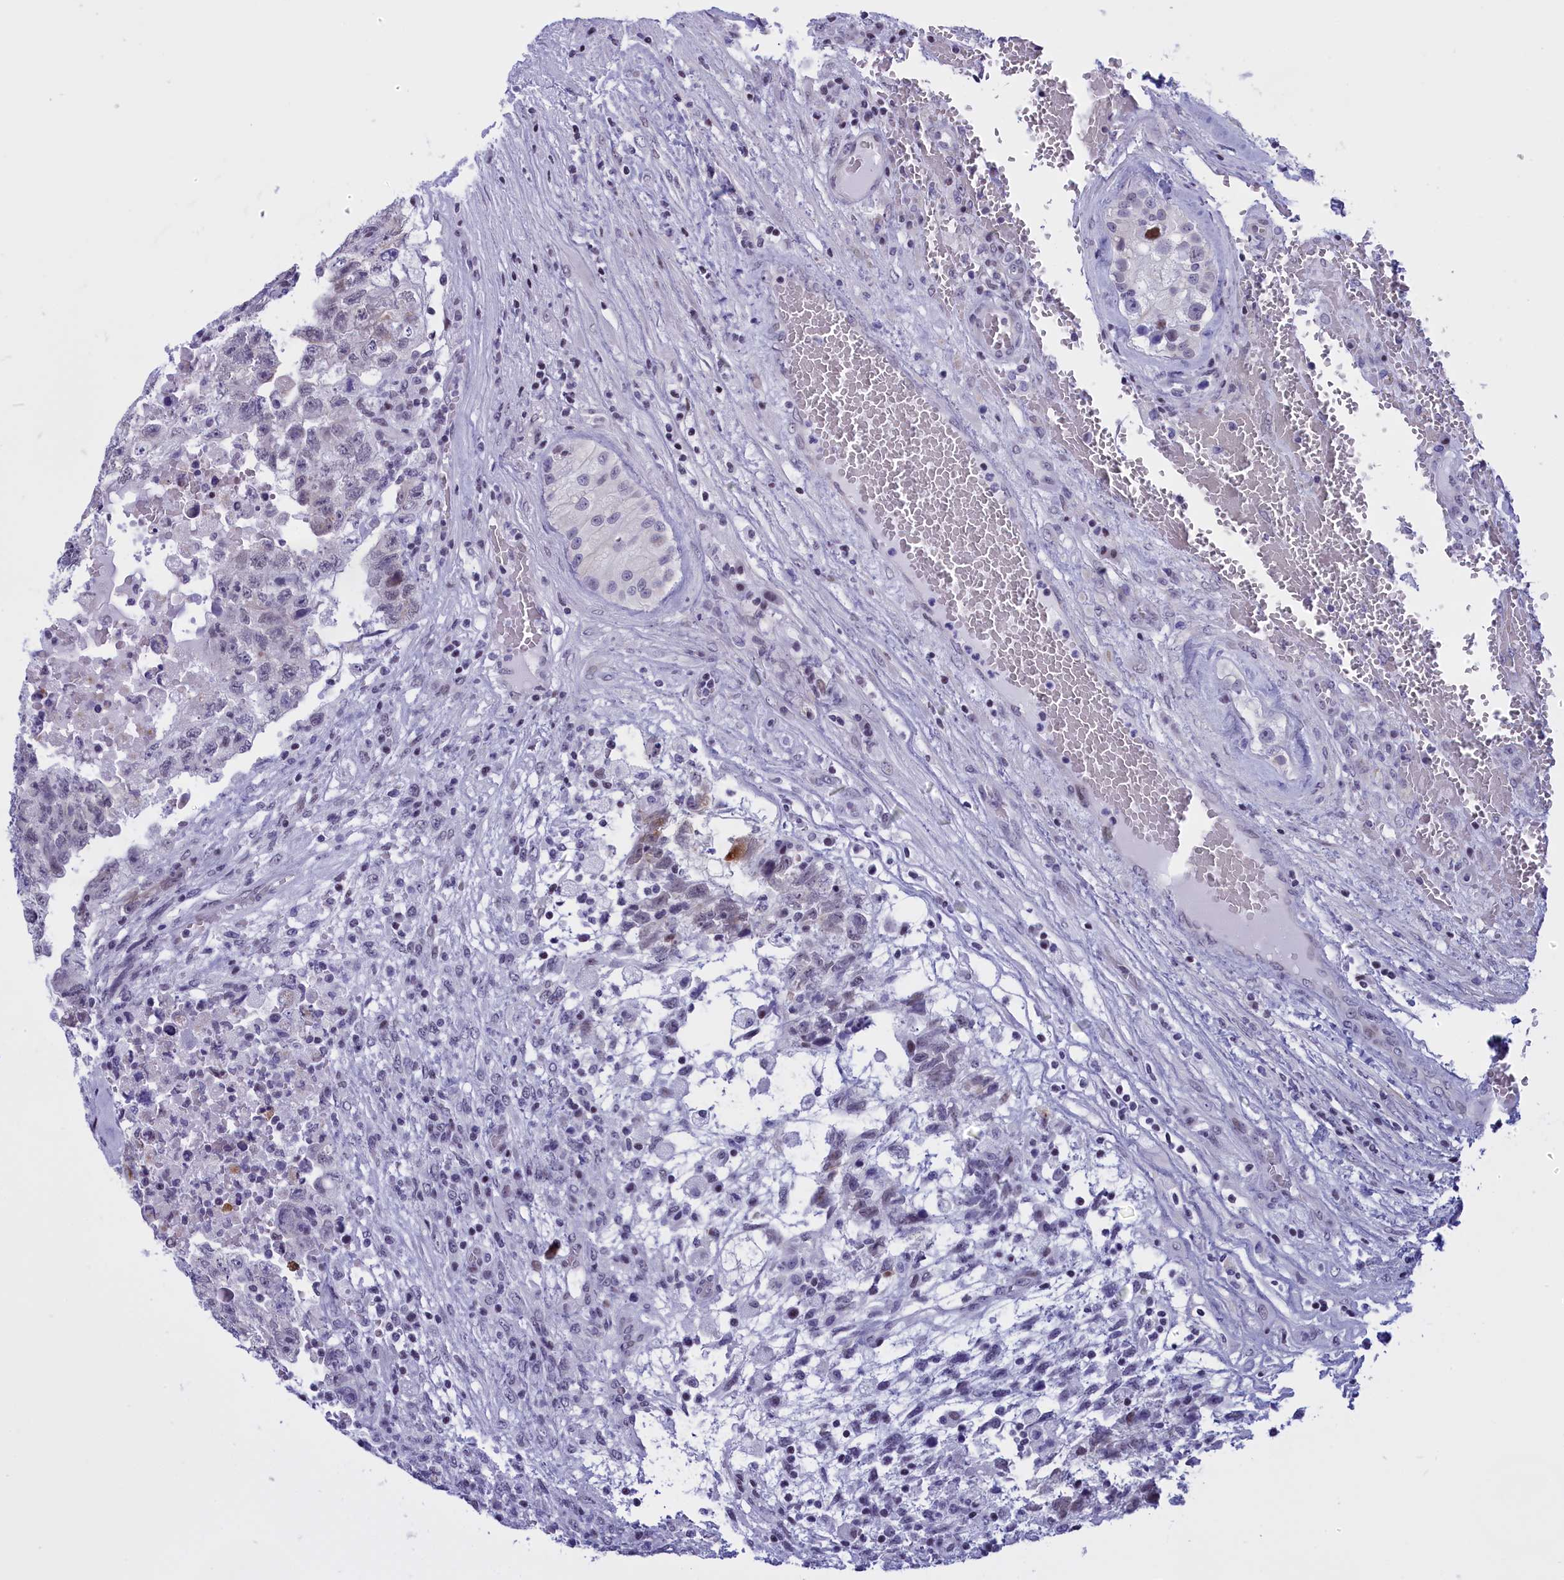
{"staining": {"intensity": "weak", "quantity": "<25%", "location": "nuclear"}, "tissue": "testis cancer", "cell_type": "Tumor cells", "image_type": "cancer", "snomed": [{"axis": "morphology", "description": "Carcinoma, Embryonal, NOS"}, {"axis": "topography", "description": "Testis"}], "caption": "An immunohistochemistry (IHC) photomicrograph of embryonal carcinoma (testis) is shown. There is no staining in tumor cells of embryonal carcinoma (testis).", "gene": "SPIRE2", "patient": {"sex": "male", "age": 36}}